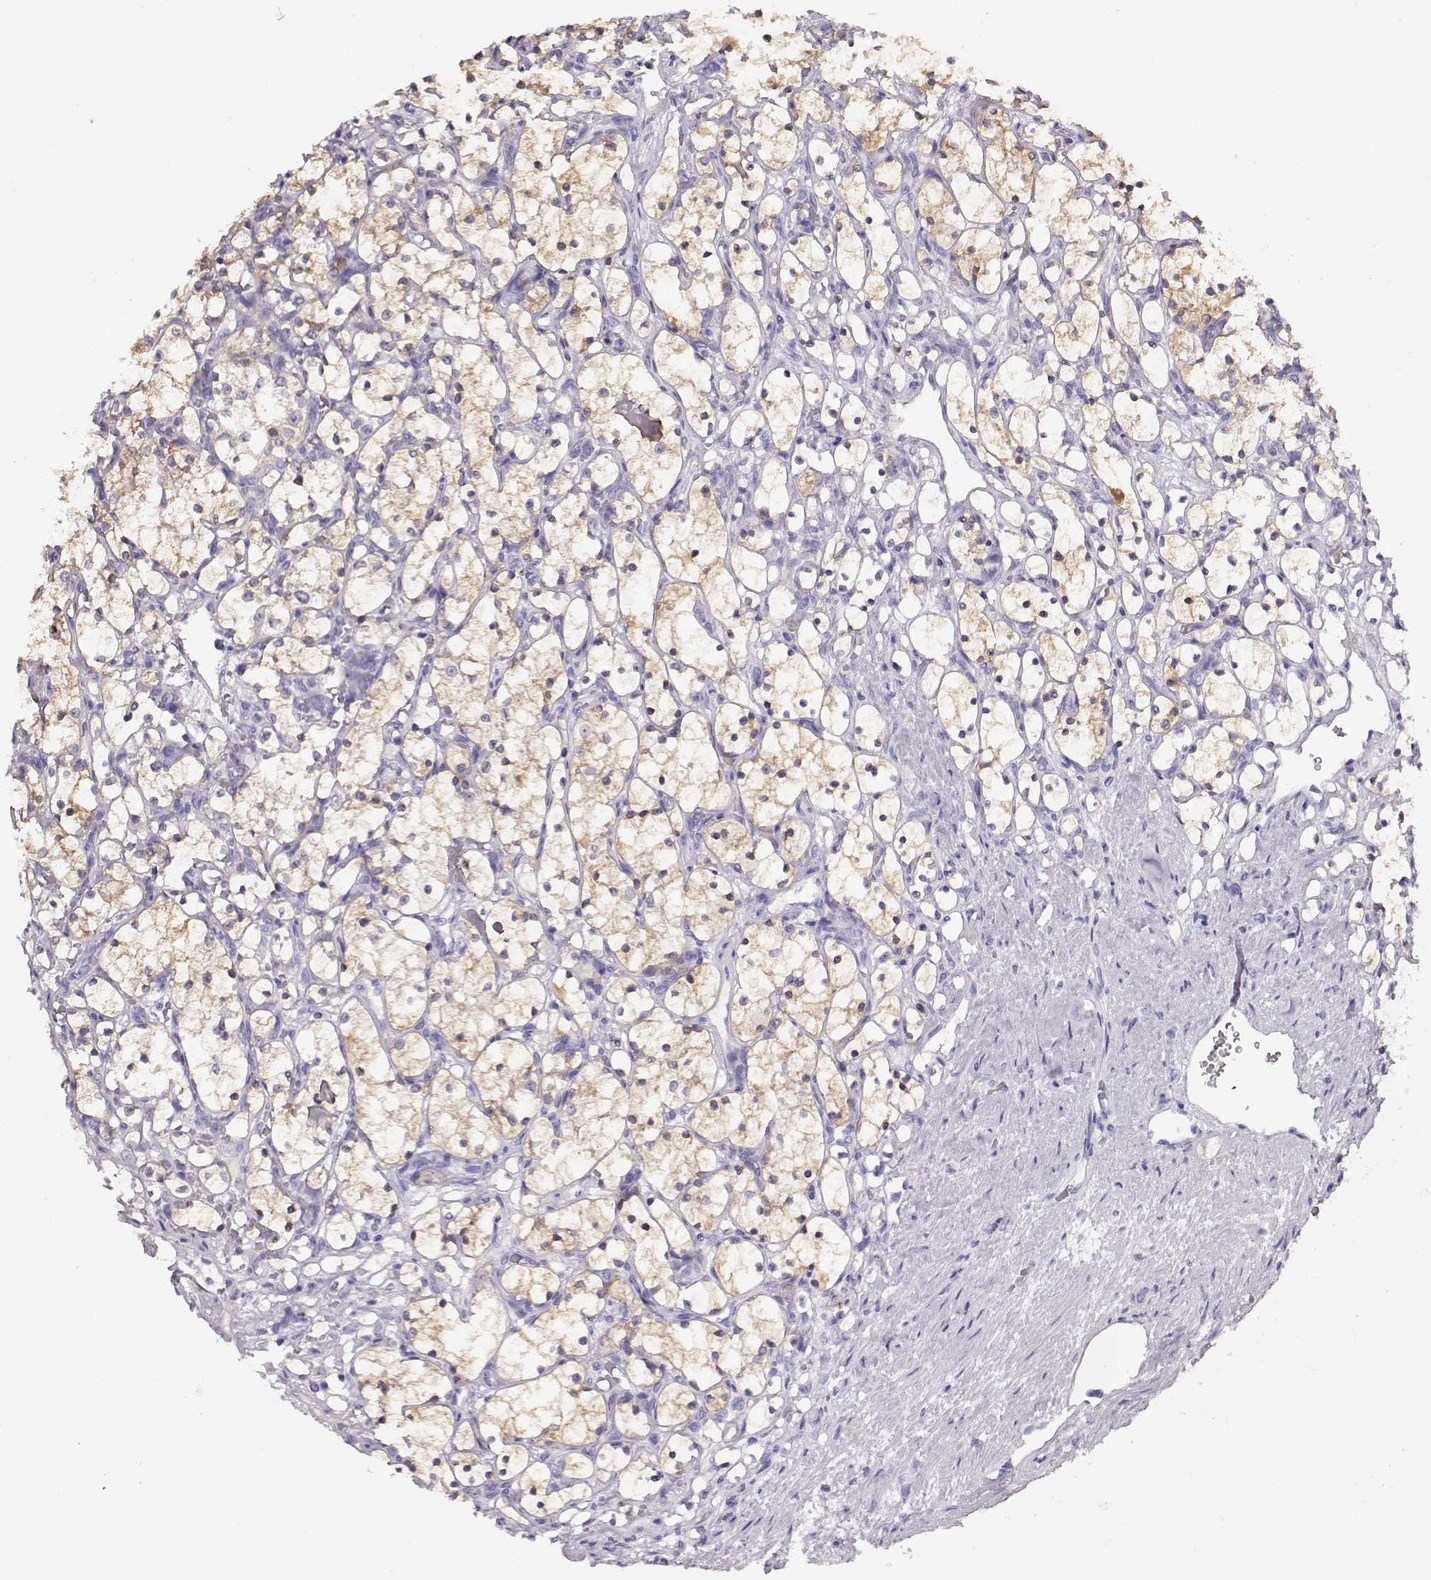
{"staining": {"intensity": "weak", "quantity": ">75%", "location": "cytoplasmic/membranous"}, "tissue": "renal cancer", "cell_type": "Tumor cells", "image_type": "cancer", "snomed": [{"axis": "morphology", "description": "Adenocarcinoma, NOS"}, {"axis": "topography", "description": "Kidney"}], "caption": "Human renal adenocarcinoma stained for a protein (brown) exhibits weak cytoplasmic/membranous positive expression in approximately >75% of tumor cells.", "gene": "NDRG4", "patient": {"sex": "female", "age": 69}}